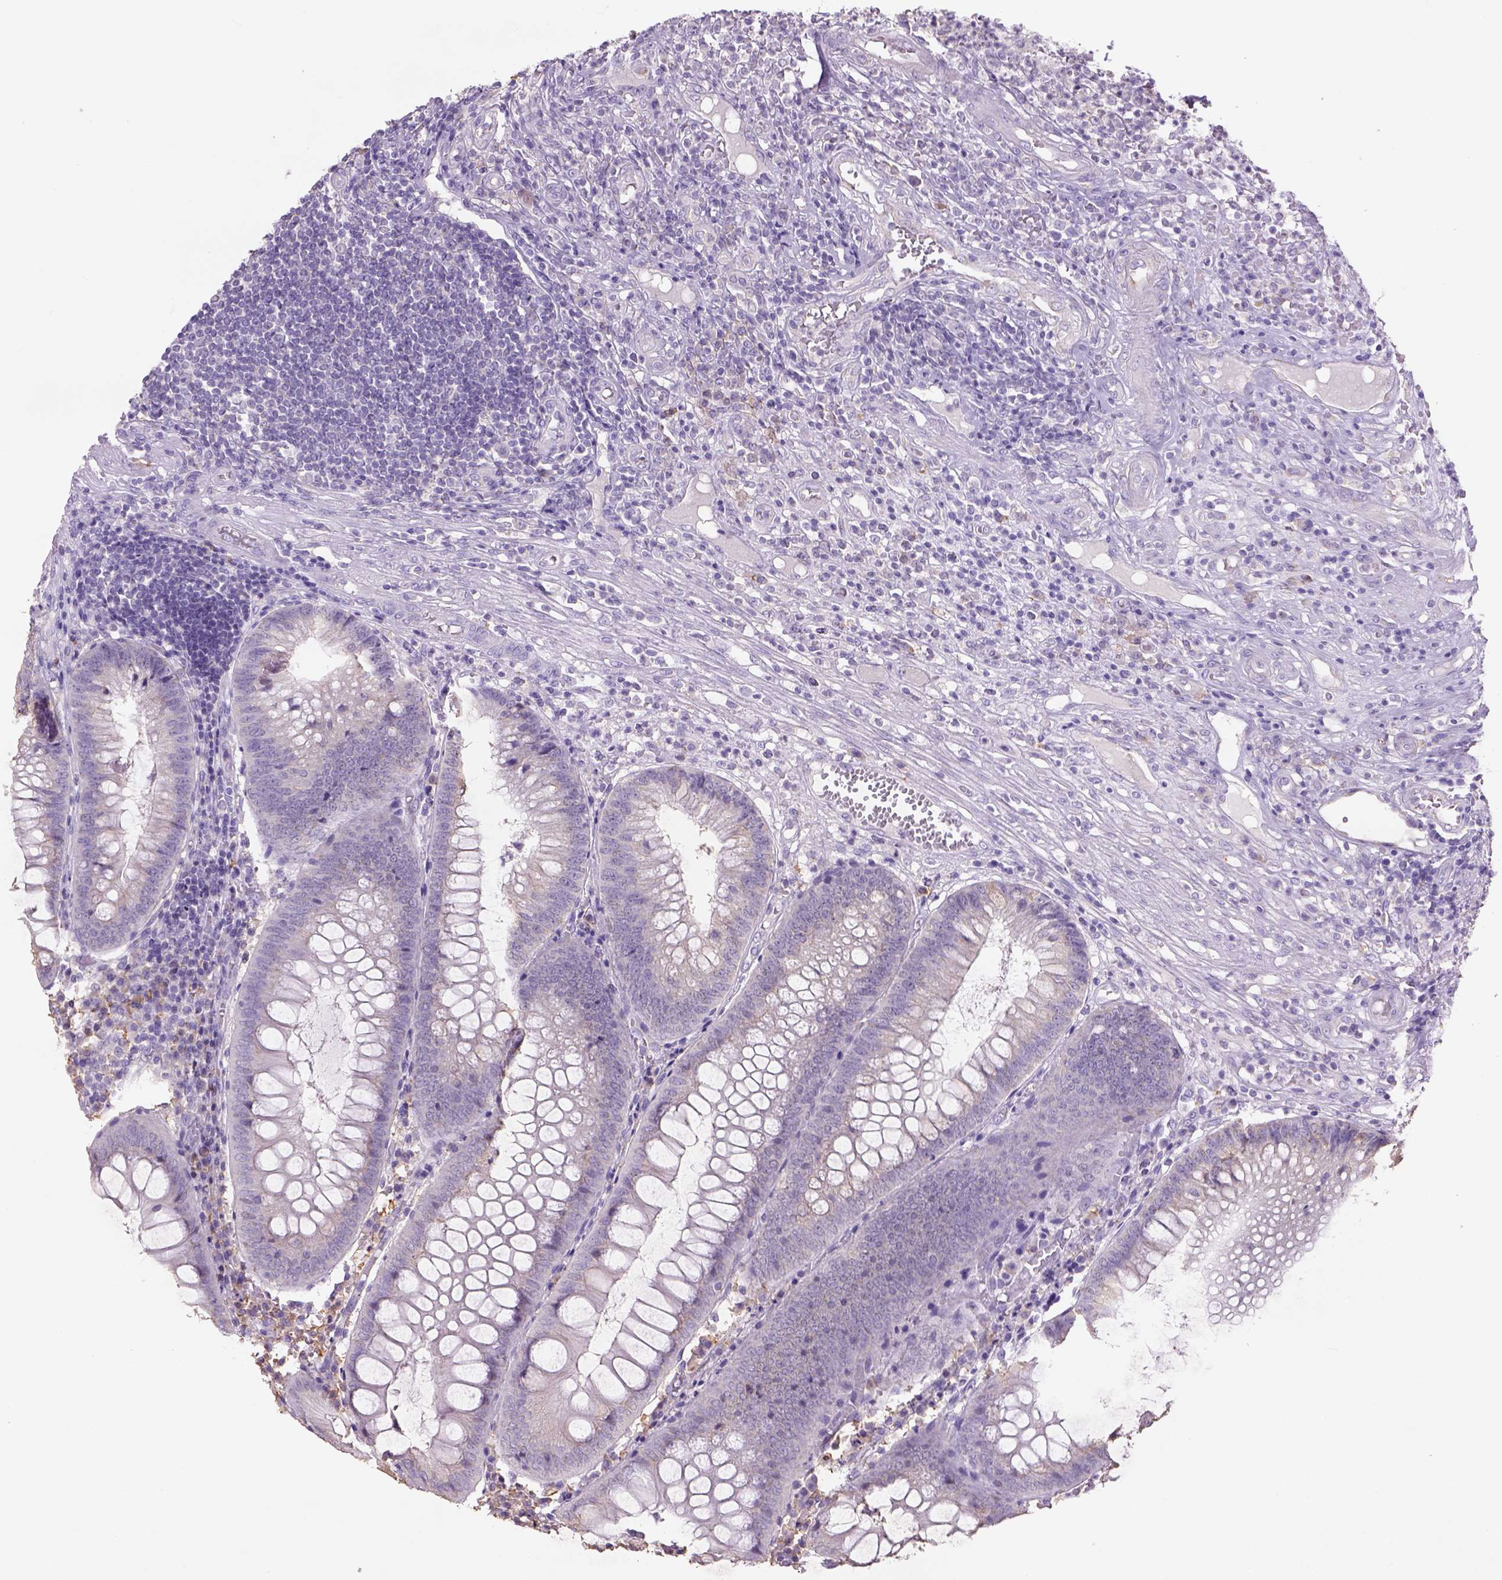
{"staining": {"intensity": "negative", "quantity": "none", "location": "none"}, "tissue": "appendix", "cell_type": "Glandular cells", "image_type": "normal", "snomed": [{"axis": "morphology", "description": "Normal tissue, NOS"}, {"axis": "morphology", "description": "Inflammation, NOS"}, {"axis": "topography", "description": "Appendix"}], "caption": "This is an IHC image of normal human appendix. There is no expression in glandular cells.", "gene": "NAALAD2", "patient": {"sex": "male", "age": 16}}